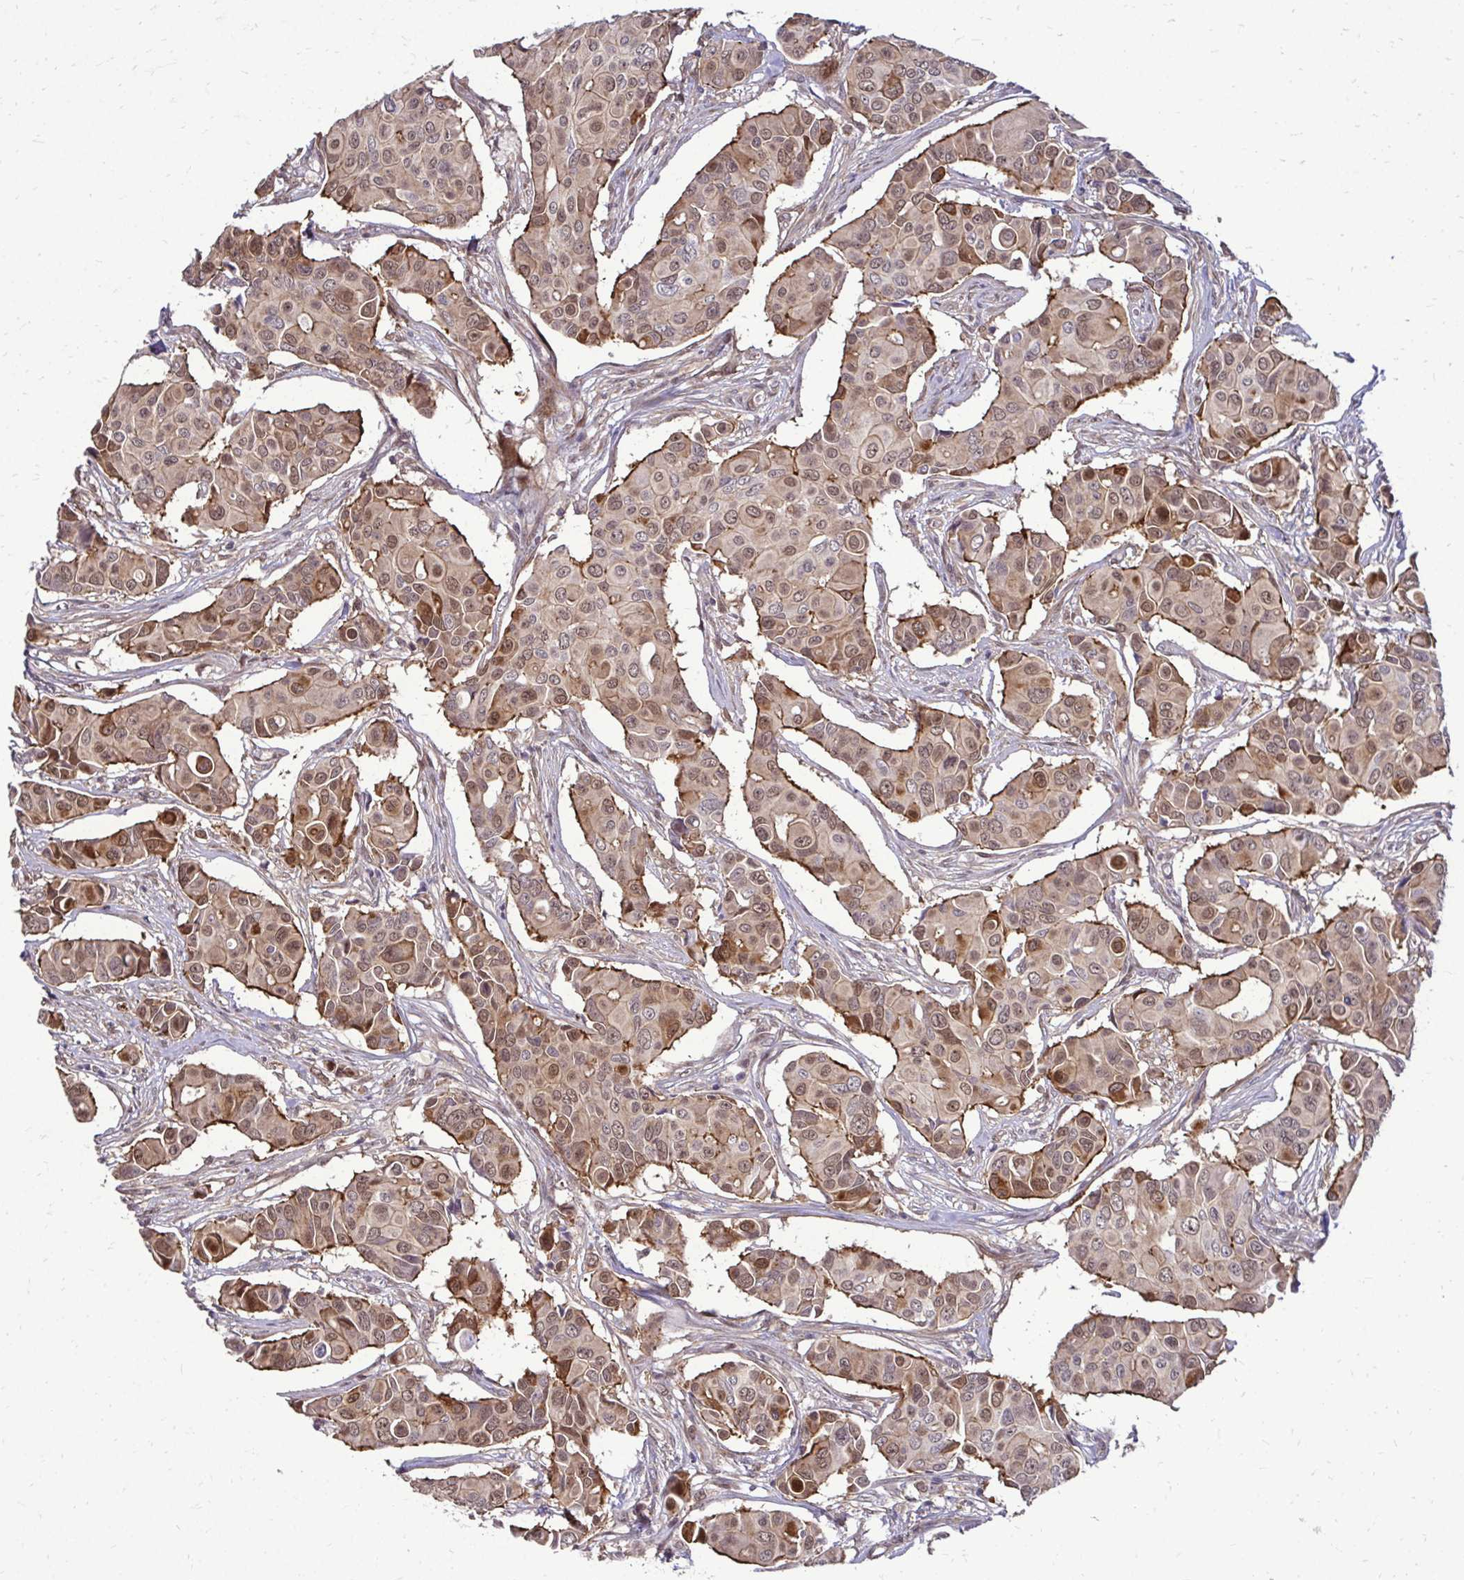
{"staining": {"intensity": "moderate", "quantity": ">75%", "location": "cytoplasmic/membranous,nuclear"}, "tissue": "breast cancer", "cell_type": "Tumor cells", "image_type": "cancer", "snomed": [{"axis": "morphology", "description": "Normal tissue, NOS"}, {"axis": "morphology", "description": "Duct carcinoma"}, {"axis": "topography", "description": "Skin"}, {"axis": "topography", "description": "Breast"}], "caption": "Tumor cells exhibit moderate cytoplasmic/membranous and nuclear staining in approximately >75% of cells in breast infiltrating ductal carcinoma.", "gene": "TRIP6", "patient": {"sex": "female", "age": 54}}